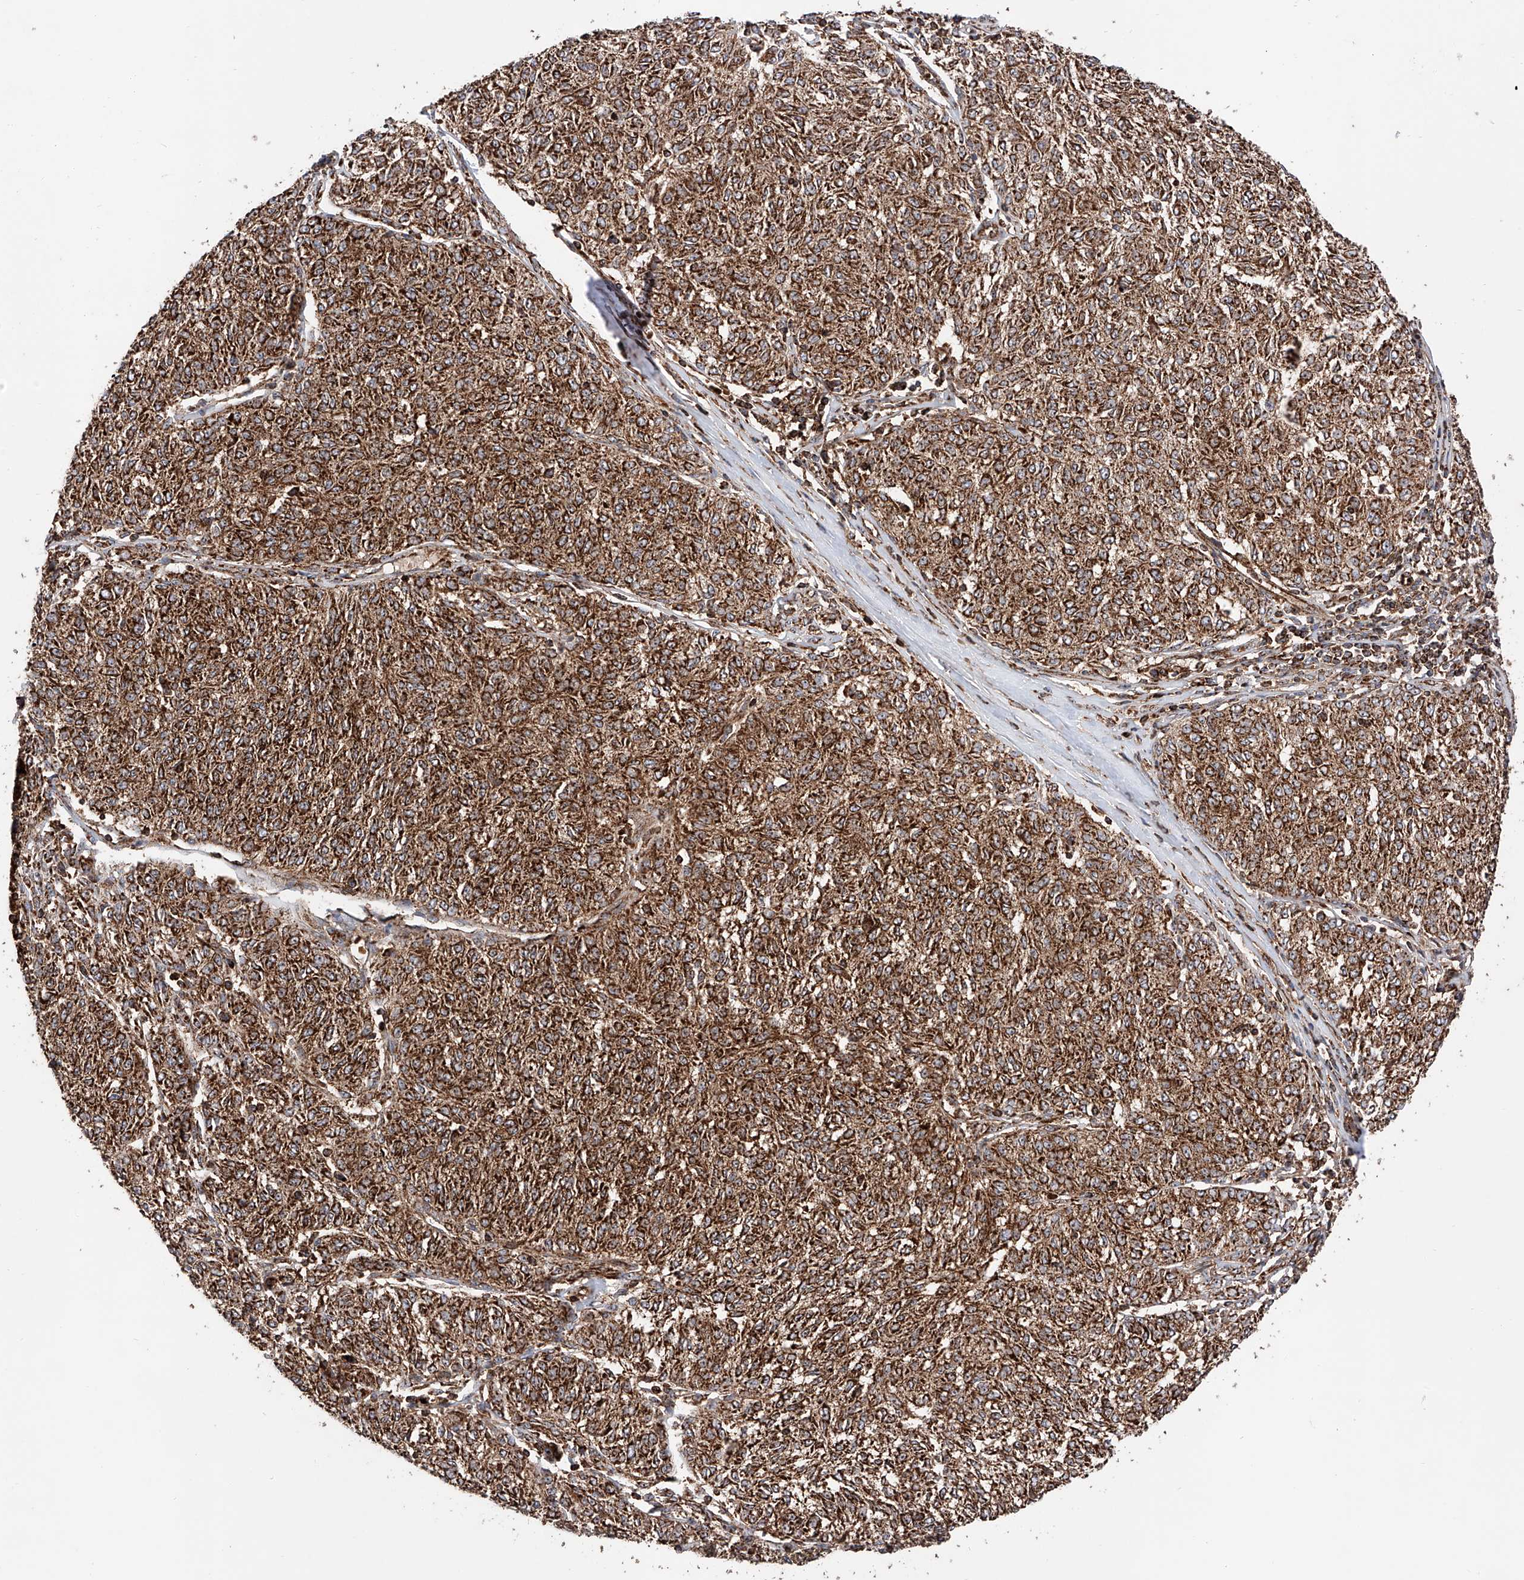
{"staining": {"intensity": "strong", "quantity": ">75%", "location": "cytoplasmic/membranous"}, "tissue": "melanoma", "cell_type": "Tumor cells", "image_type": "cancer", "snomed": [{"axis": "morphology", "description": "Malignant melanoma, NOS"}, {"axis": "topography", "description": "Skin"}], "caption": "Protein positivity by immunohistochemistry displays strong cytoplasmic/membranous positivity in approximately >75% of tumor cells in malignant melanoma. The staining was performed using DAB (3,3'-diaminobenzidine), with brown indicating positive protein expression. Nuclei are stained blue with hematoxylin.", "gene": "PISD", "patient": {"sex": "female", "age": 72}}